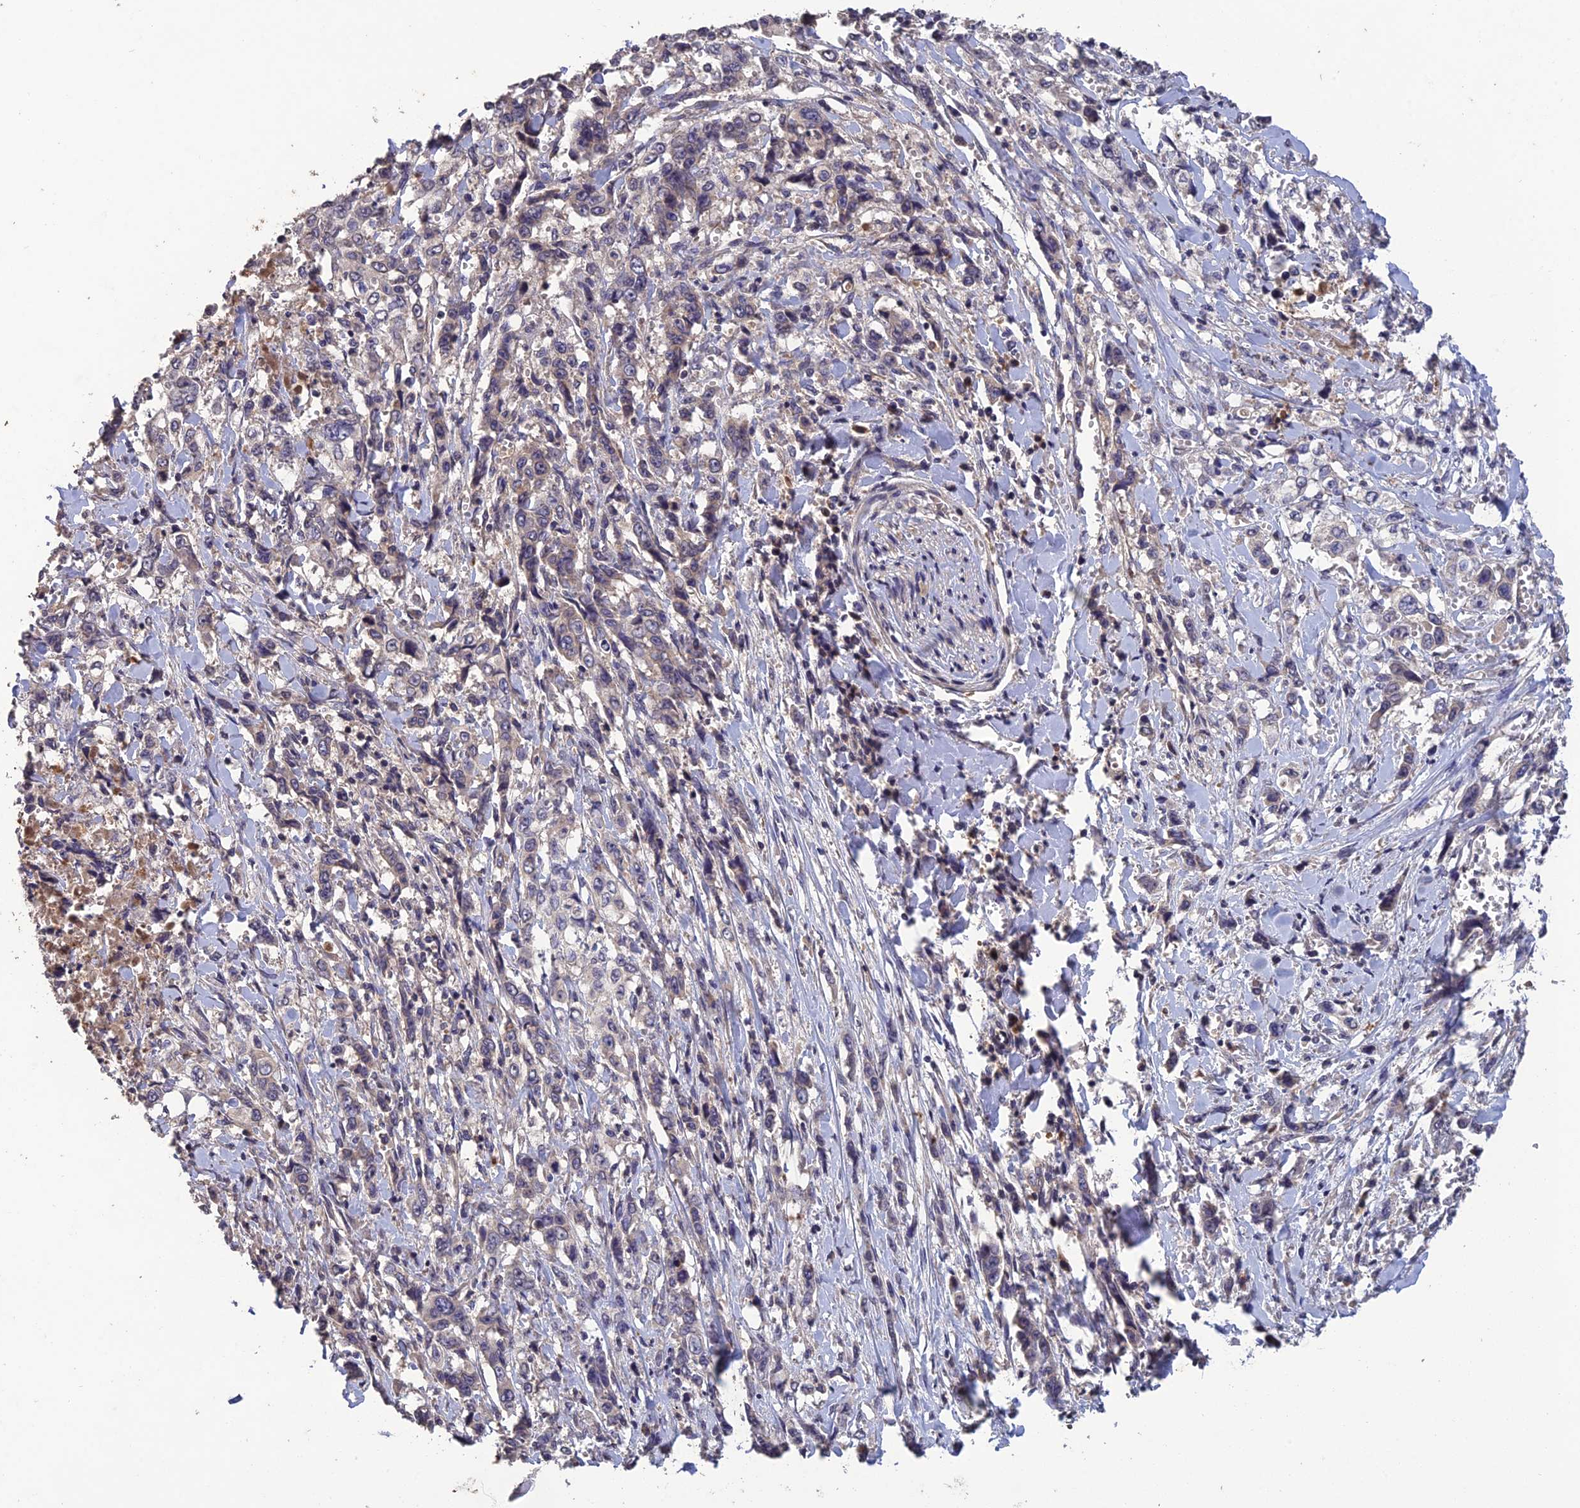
{"staining": {"intensity": "negative", "quantity": "none", "location": "none"}, "tissue": "stomach cancer", "cell_type": "Tumor cells", "image_type": "cancer", "snomed": [{"axis": "morphology", "description": "Adenocarcinoma, NOS"}, {"axis": "topography", "description": "Stomach, upper"}], "caption": "Immunohistochemistry image of neoplastic tissue: stomach adenocarcinoma stained with DAB (3,3'-diaminobenzidine) exhibits no significant protein staining in tumor cells.", "gene": "SLC39A13", "patient": {"sex": "male", "age": 62}}